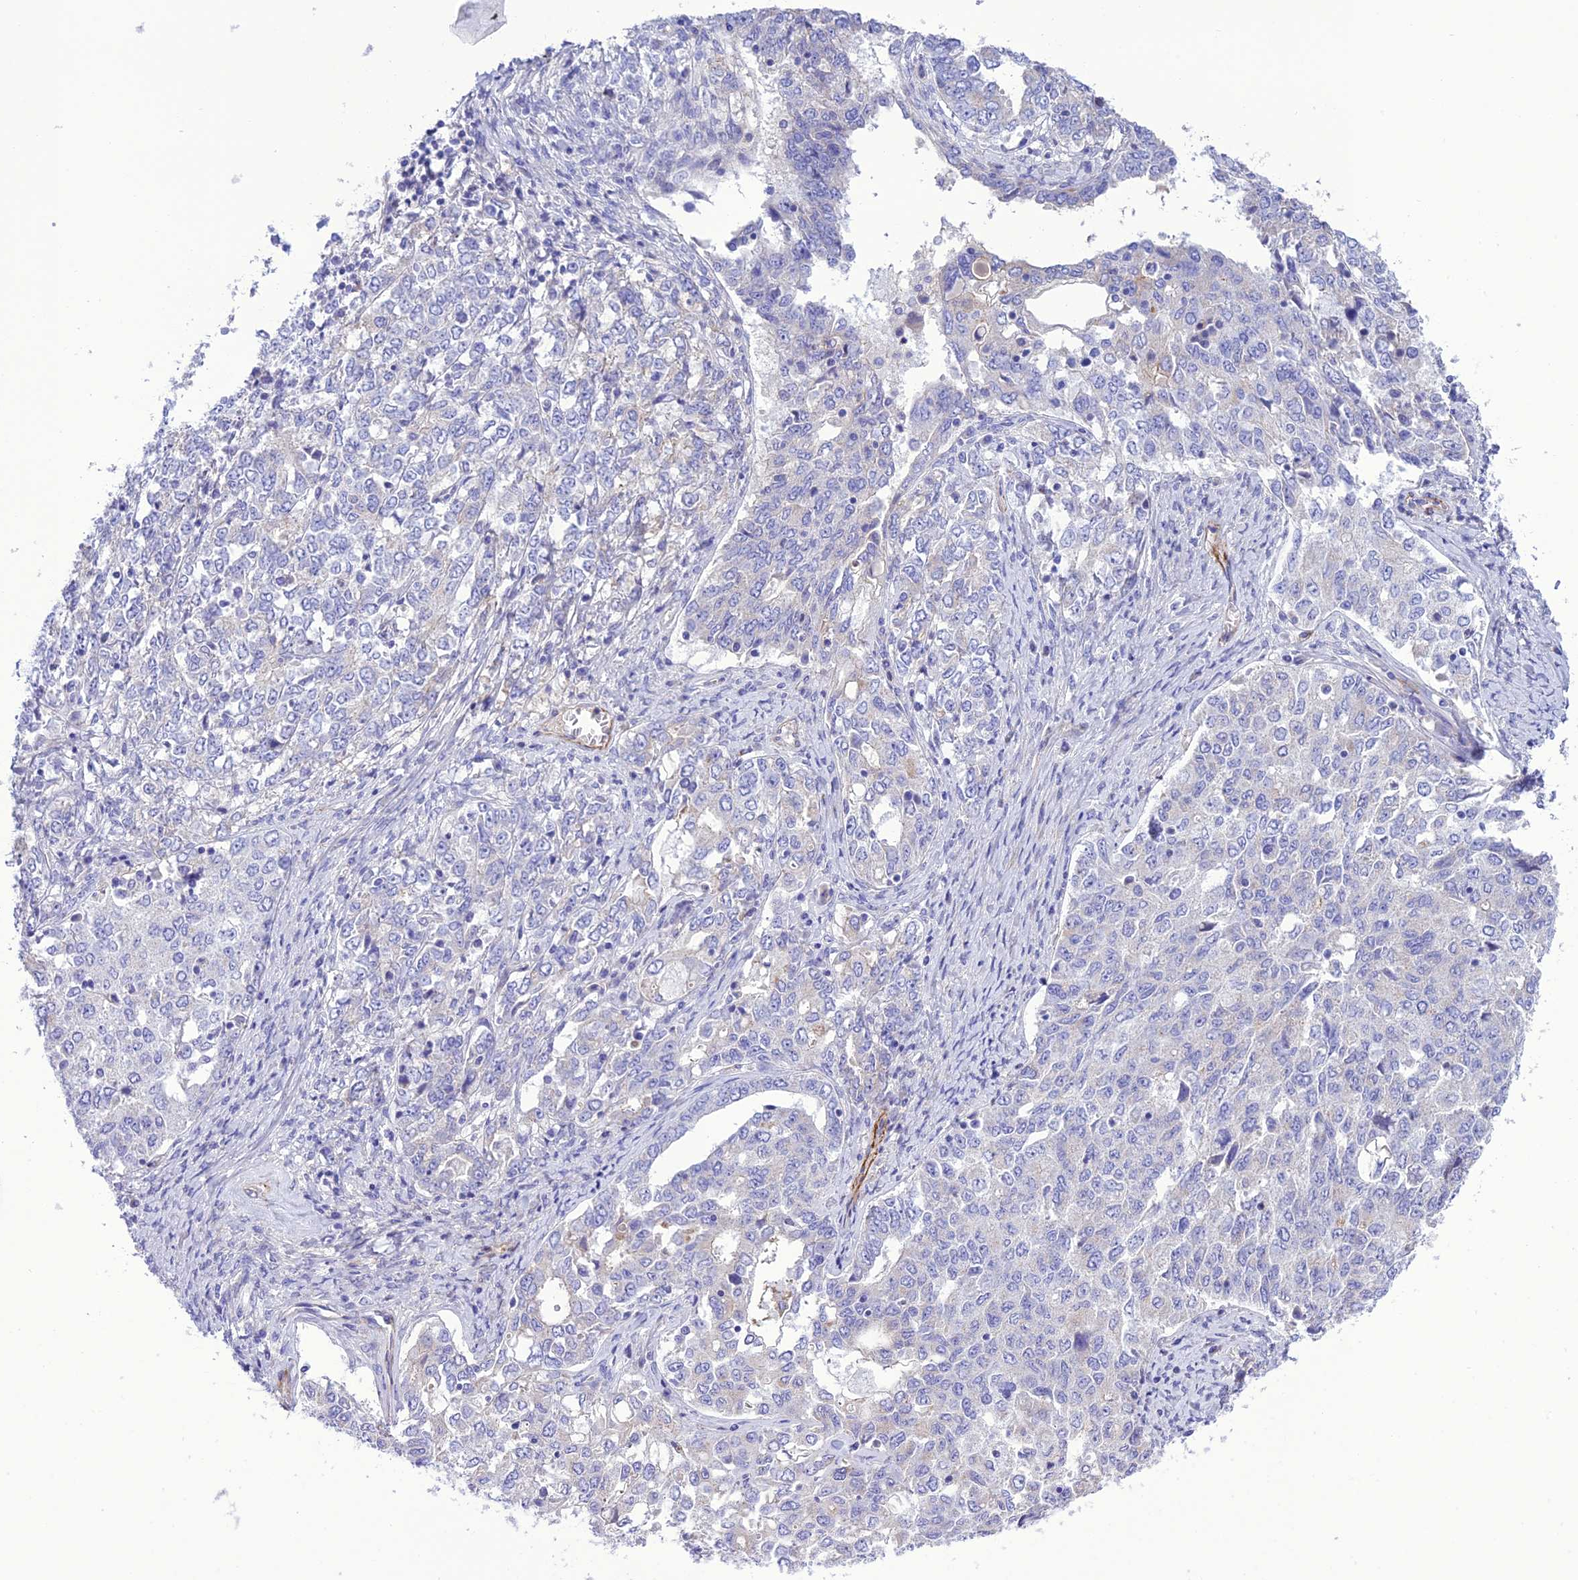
{"staining": {"intensity": "negative", "quantity": "none", "location": "none"}, "tissue": "ovarian cancer", "cell_type": "Tumor cells", "image_type": "cancer", "snomed": [{"axis": "morphology", "description": "Carcinoma, endometroid"}, {"axis": "topography", "description": "Ovary"}], "caption": "A photomicrograph of human ovarian endometroid carcinoma is negative for staining in tumor cells.", "gene": "FRA10AC1", "patient": {"sex": "female", "age": 62}}